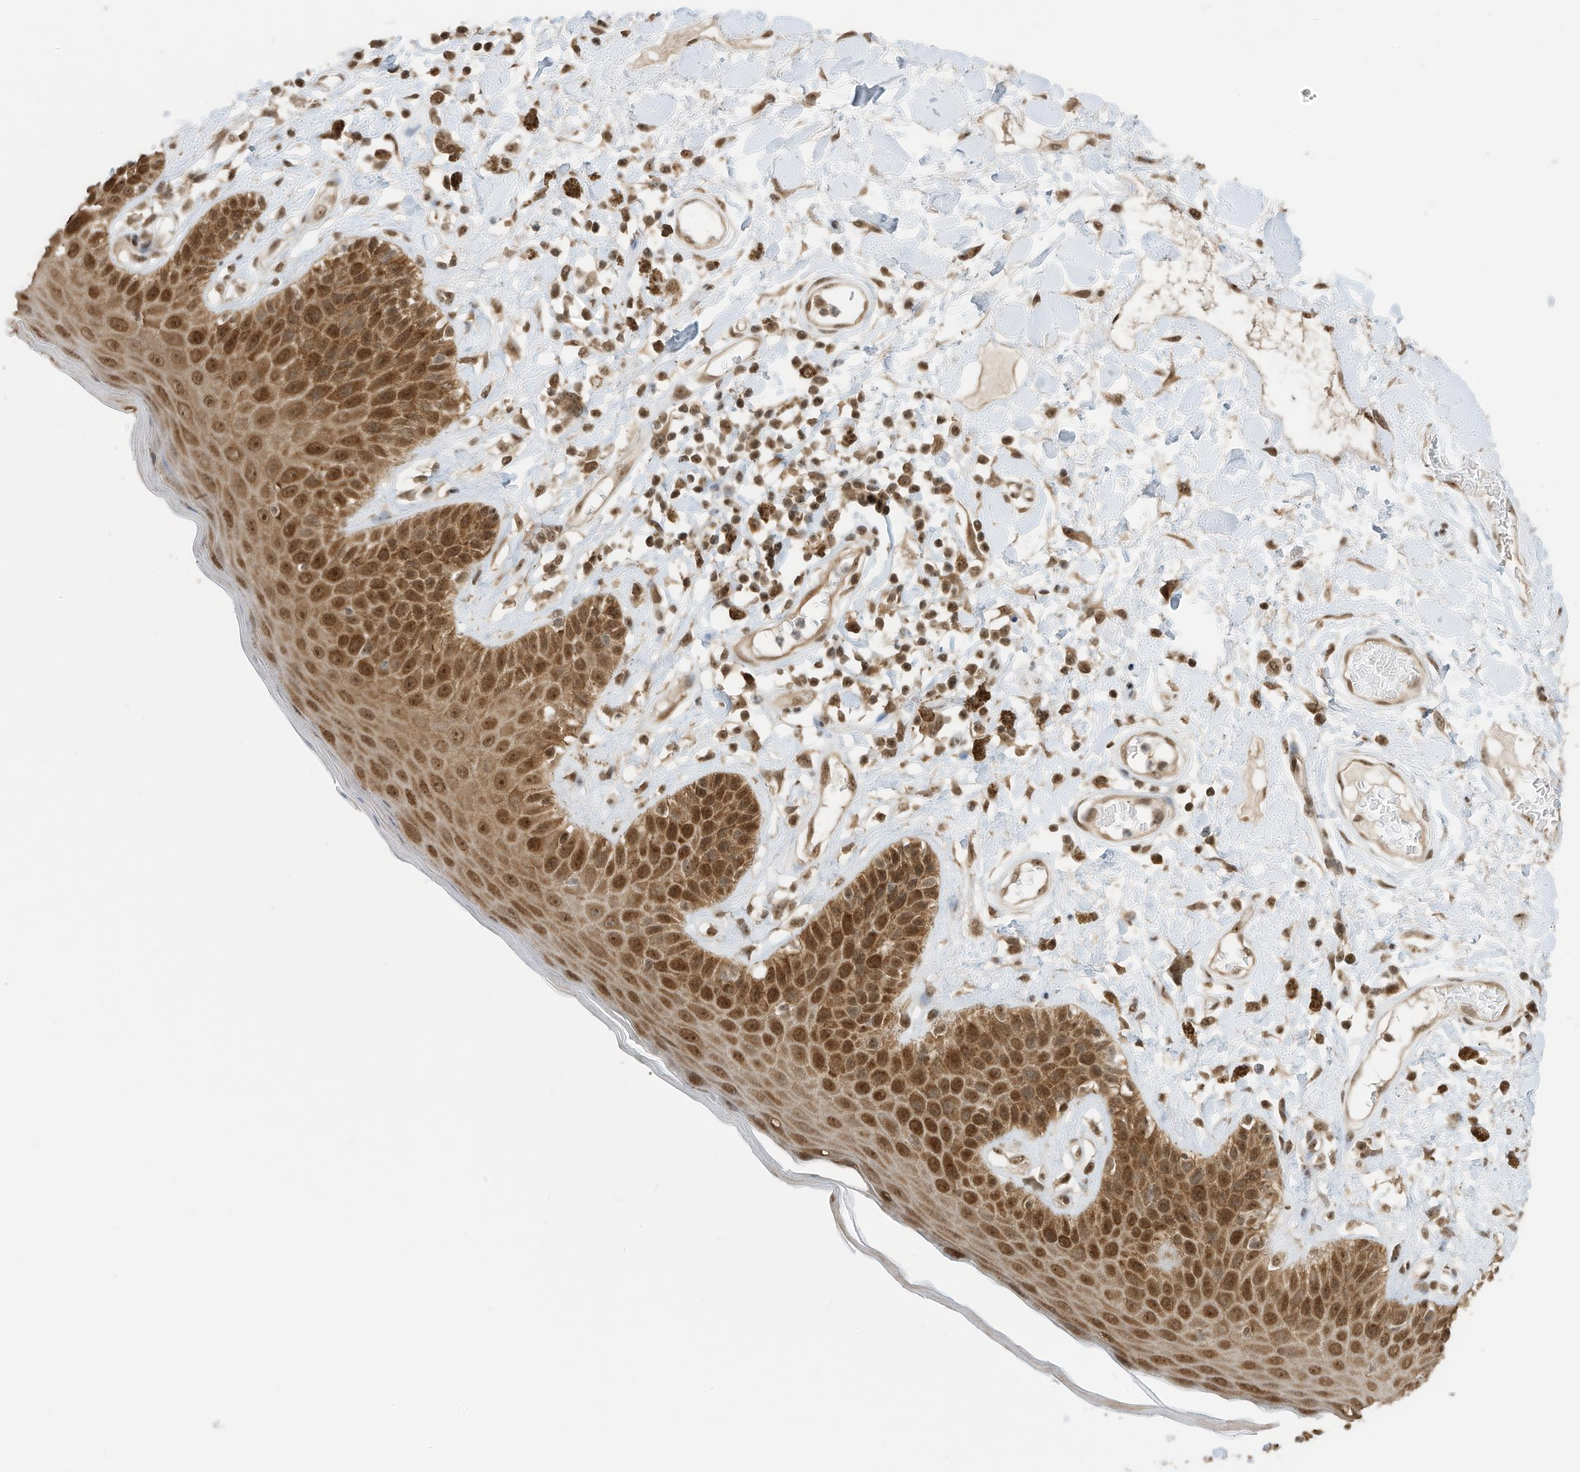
{"staining": {"intensity": "moderate", "quantity": ">75%", "location": "cytoplasmic/membranous,nuclear"}, "tissue": "skin", "cell_type": "Epidermal cells", "image_type": "normal", "snomed": [{"axis": "morphology", "description": "Normal tissue, NOS"}, {"axis": "topography", "description": "Anal"}], "caption": "Benign skin reveals moderate cytoplasmic/membranous,nuclear staining in about >75% of epidermal cells, visualized by immunohistochemistry. The protein of interest is stained brown, and the nuclei are stained in blue (DAB (3,3'-diaminobenzidine) IHC with brightfield microscopy, high magnification).", "gene": "ZNF195", "patient": {"sex": "female", "age": 78}}